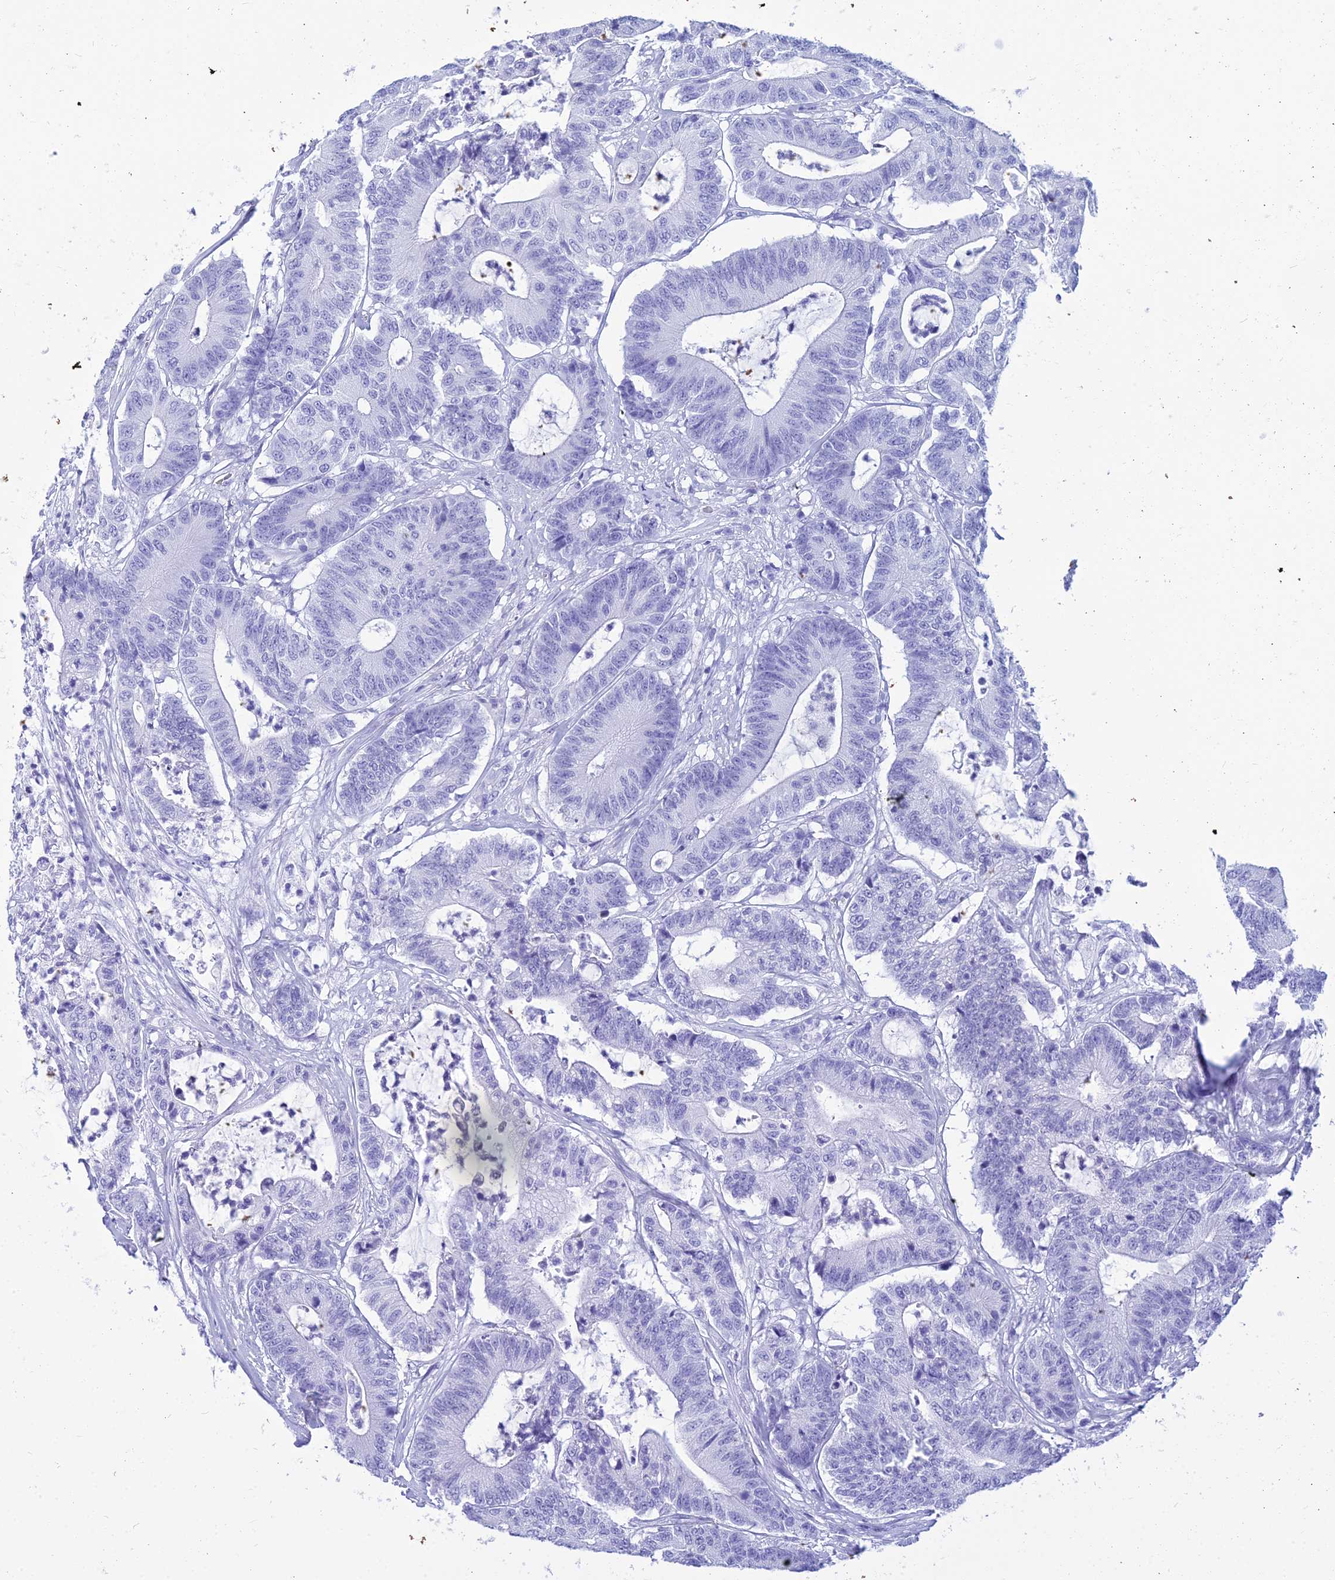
{"staining": {"intensity": "negative", "quantity": "none", "location": "none"}, "tissue": "colorectal cancer", "cell_type": "Tumor cells", "image_type": "cancer", "snomed": [{"axis": "morphology", "description": "Adenocarcinoma, NOS"}, {"axis": "topography", "description": "Colon"}], "caption": "High power microscopy photomicrograph of an IHC micrograph of adenocarcinoma (colorectal), revealing no significant positivity in tumor cells. (DAB (3,3'-diaminobenzidine) immunohistochemistry, high magnification).", "gene": "ZNF442", "patient": {"sex": "female", "age": 84}}